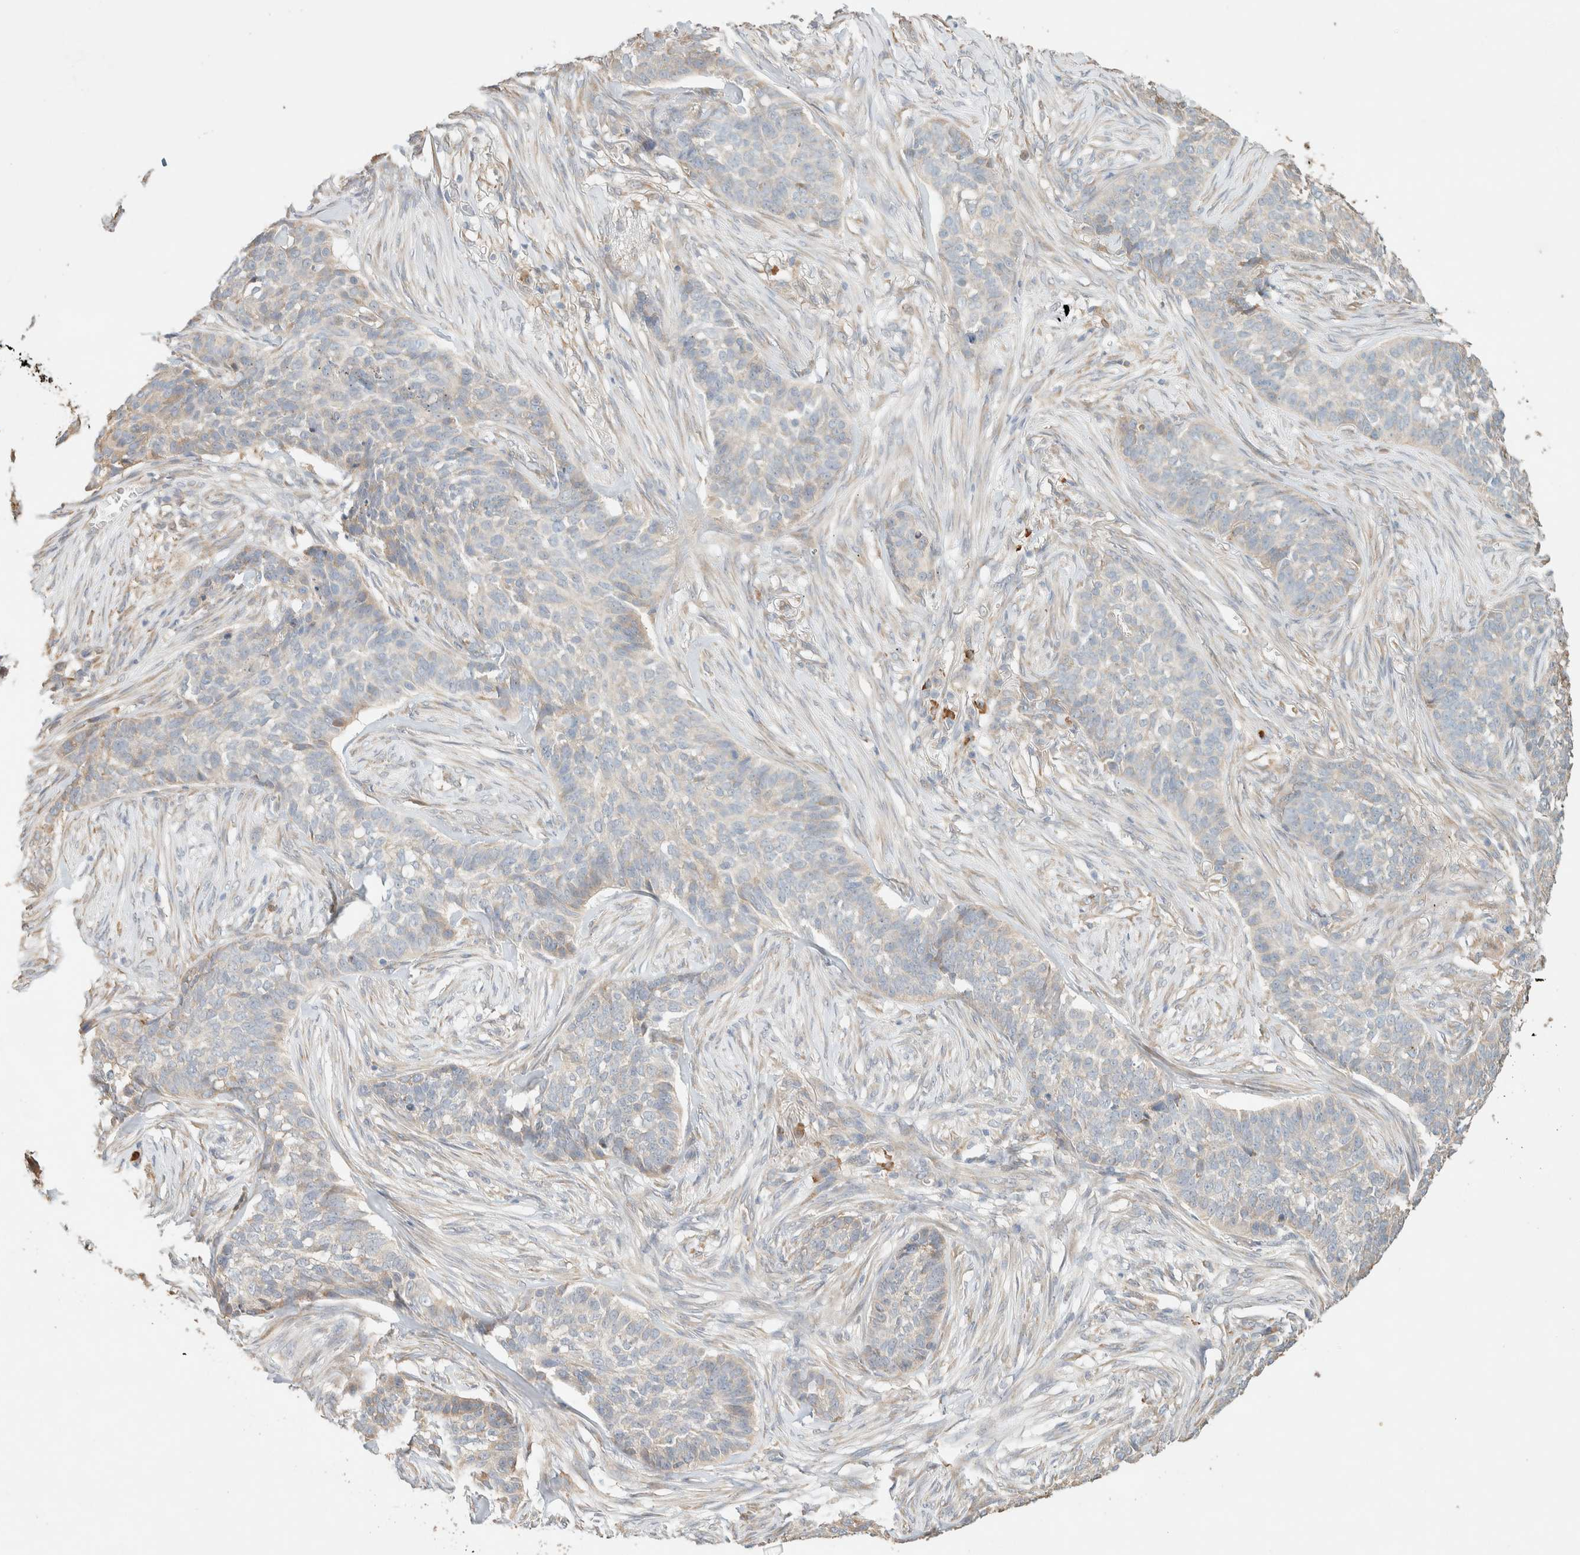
{"staining": {"intensity": "negative", "quantity": "none", "location": "none"}, "tissue": "skin cancer", "cell_type": "Tumor cells", "image_type": "cancer", "snomed": [{"axis": "morphology", "description": "Basal cell carcinoma"}, {"axis": "topography", "description": "Skin"}], "caption": "Micrograph shows no protein staining in tumor cells of skin basal cell carcinoma tissue.", "gene": "TTC3", "patient": {"sex": "male", "age": 85}}